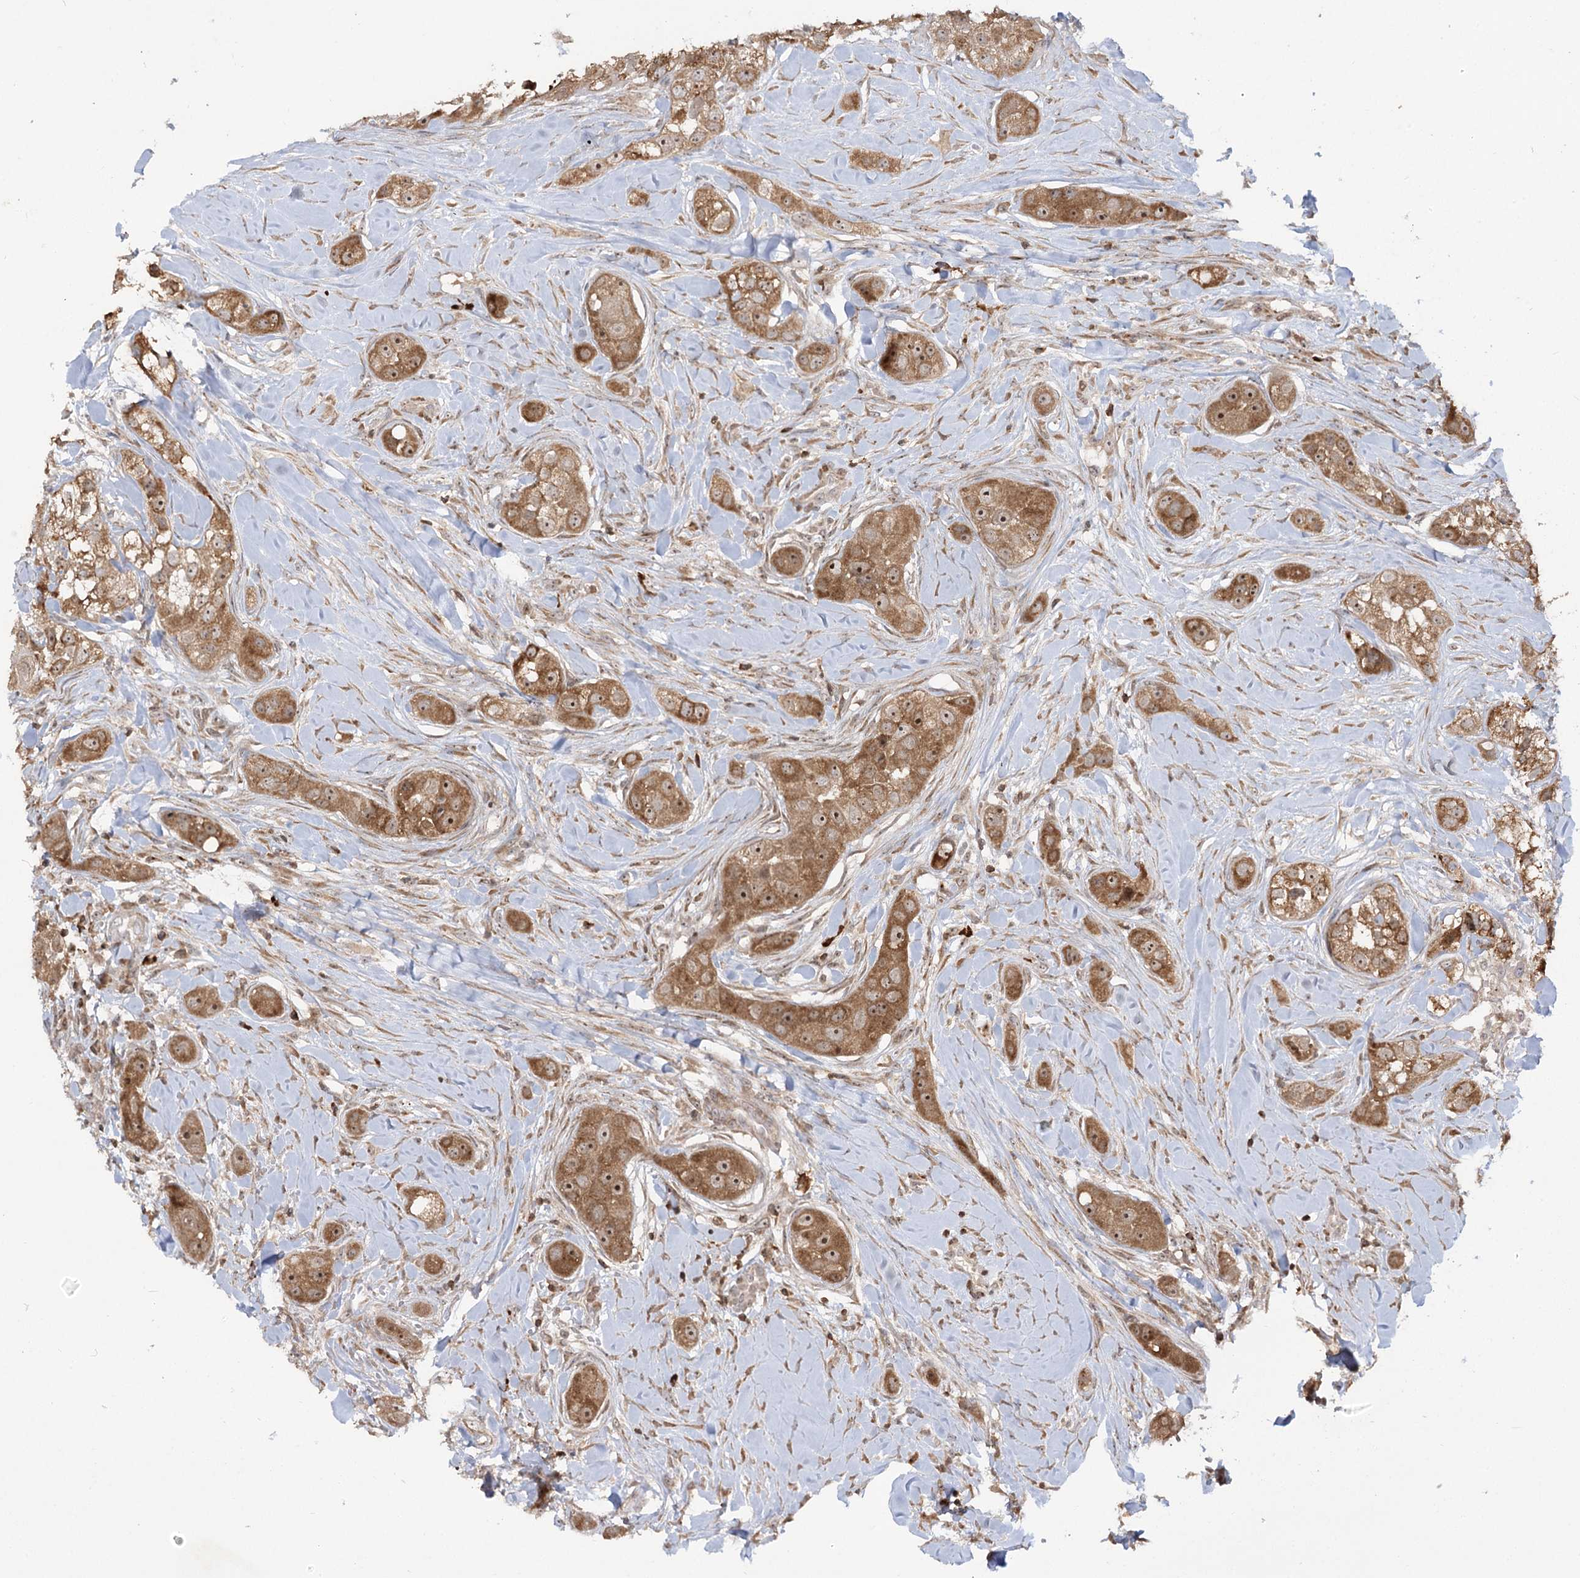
{"staining": {"intensity": "moderate", "quantity": ">75%", "location": "cytoplasmic/membranous,nuclear"}, "tissue": "head and neck cancer", "cell_type": "Tumor cells", "image_type": "cancer", "snomed": [{"axis": "morphology", "description": "Normal tissue, NOS"}, {"axis": "morphology", "description": "Squamous cell carcinoma, NOS"}, {"axis": "topography", "description": "Skeletal muscle"}, {"axis": "topography", "description": "Head-Neck"}], "caption": "Squamous cell carcinoma (head and neck) tissue shows moderate cytoplasmic/membranous and nuclear expression in approximately >75% of tumor cells", "gene": "SYTL1", "patient": {"sex": "male", "age": 51}}